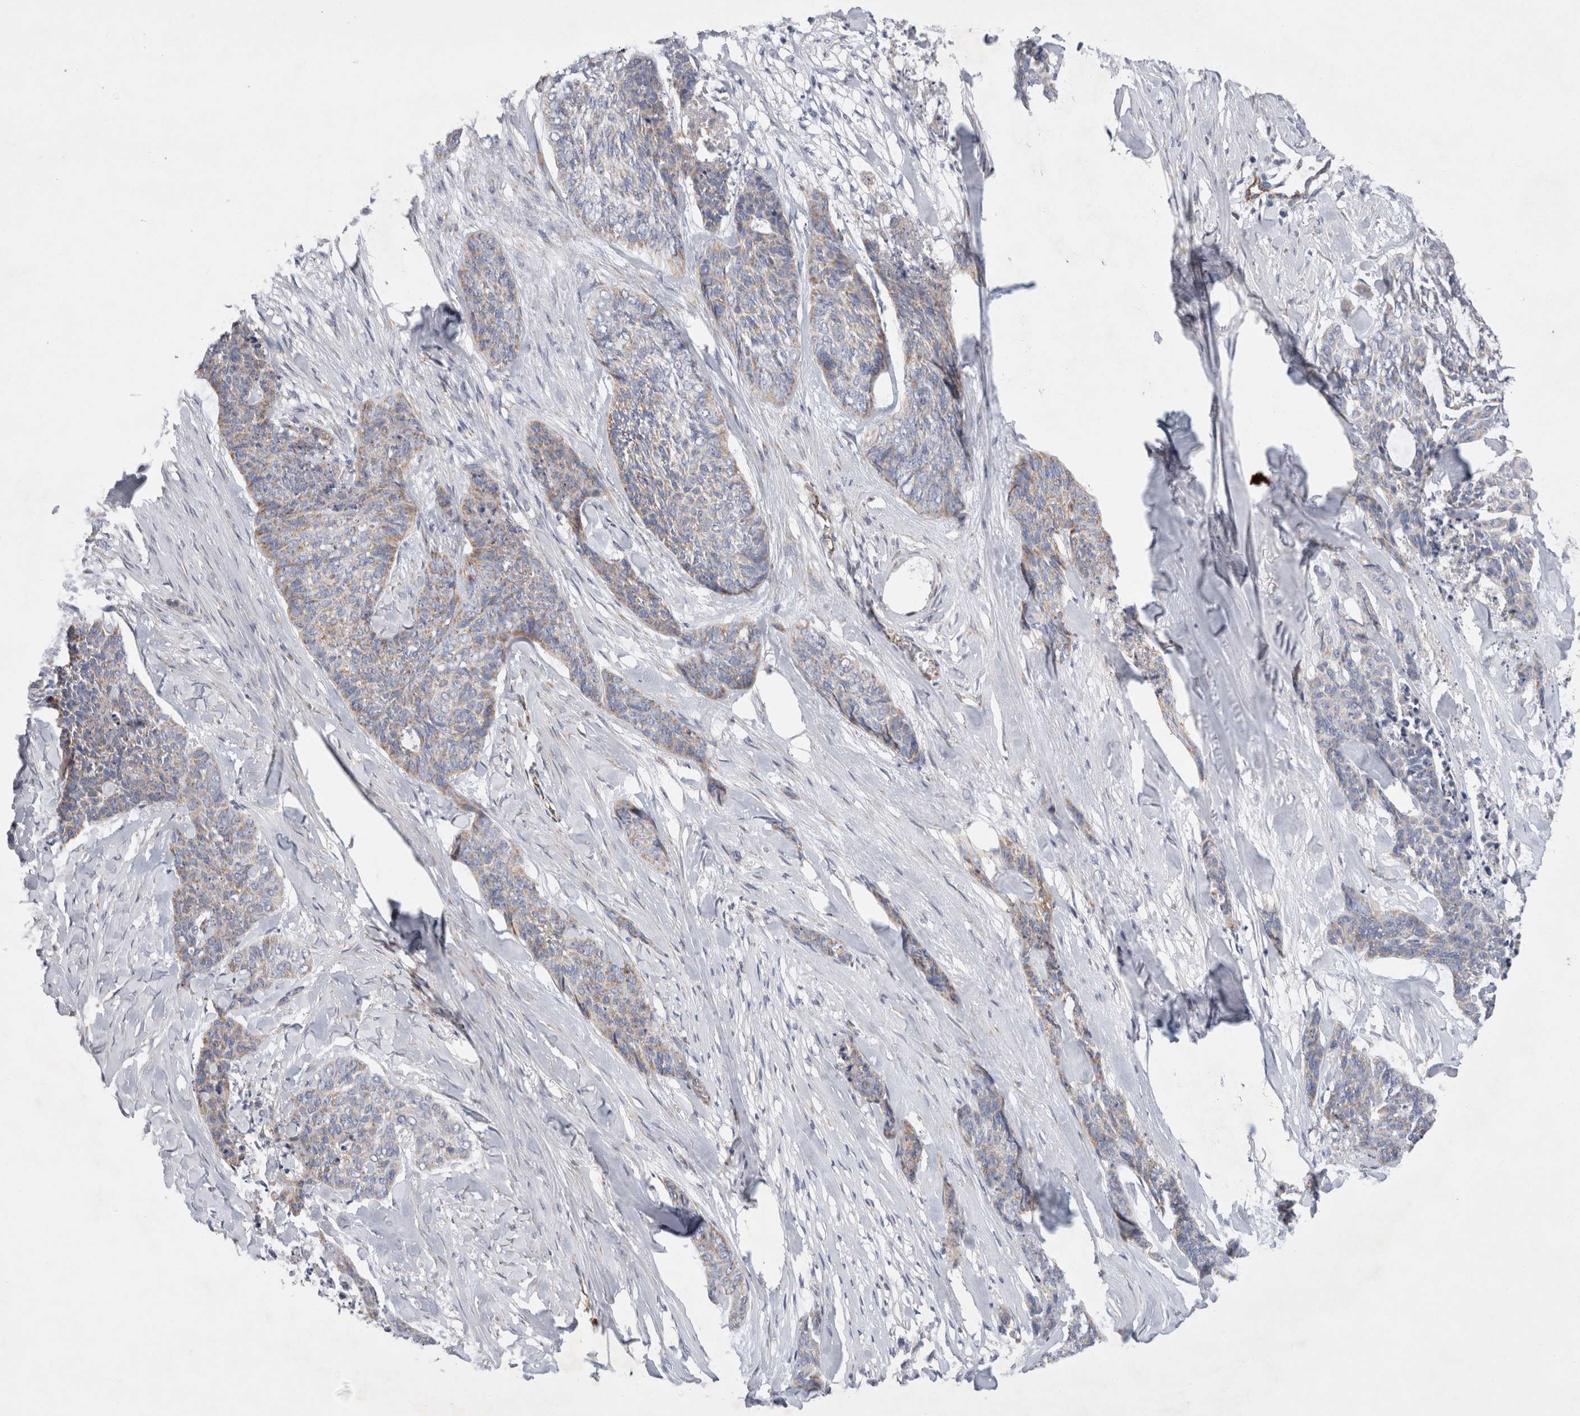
{"staining": {"intensity": "weak", "quantity": "25%-75%", "location": "cytoplasmic/membranous"}, "tissue": "skin cancer", "cell_type": "Tumor cells", "image_type": "cancer", "snomed": [{"axis": "morphology", "description": "Basal cell carcinoma"}, {"axis": "topography", "description": "Skin"}], "caption": "Skin cancer (basal cell carcinoma) tissue reveals weak cytoplasmic/membranous staining in about 25%-75% of tumor cells, visualized by immunohistochemistry.", "gene": "IARS2", "patient": {"sex": "female", "age": 64}}